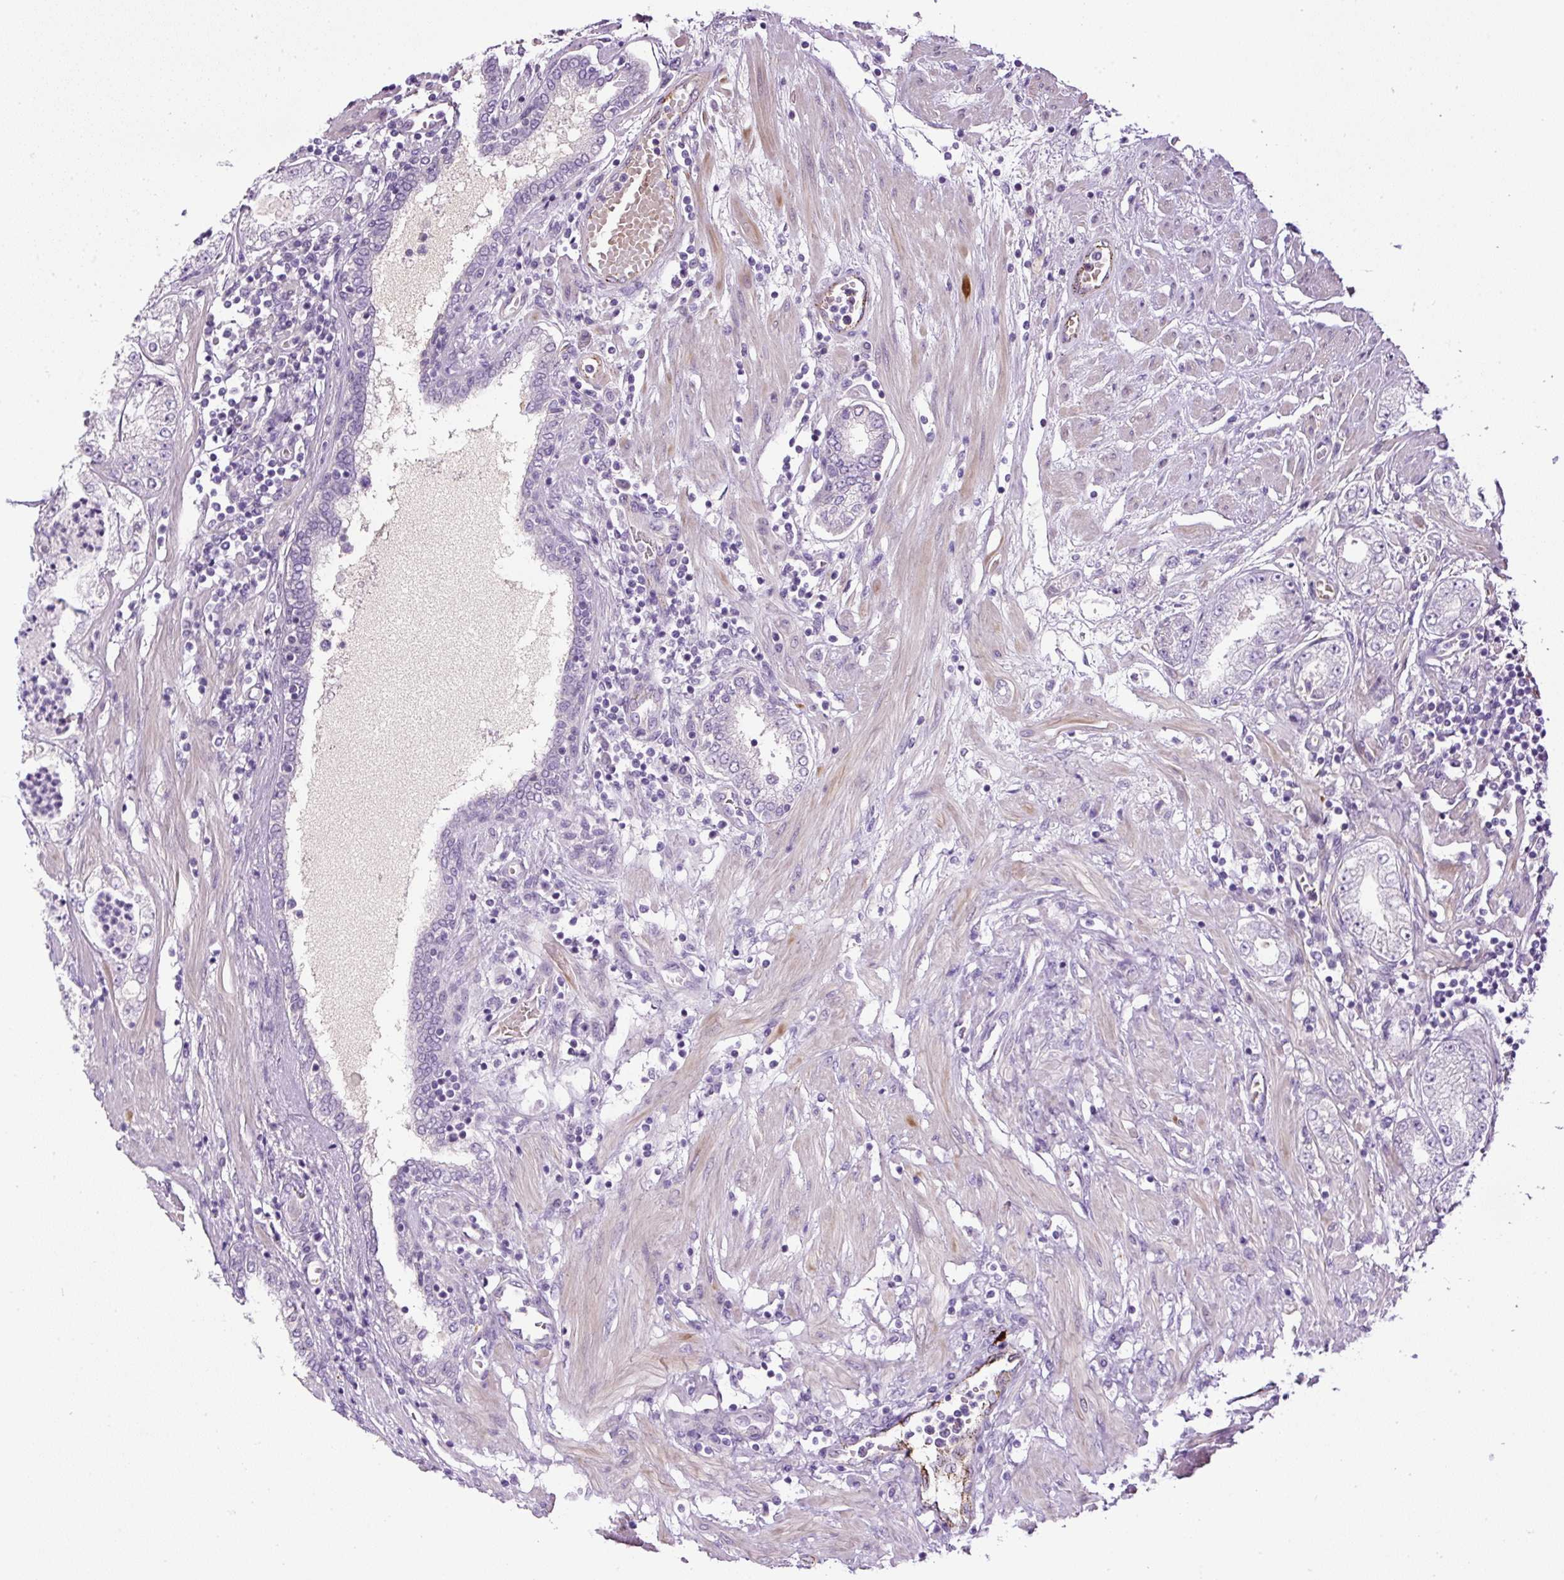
{"staining": {"intensity": "negative", "quantity": "none", "location": "none"}, "tissue": "prostate cancer", "cell_type": "Tumor cells", "image_type": "cancer", "snomed": [{"axis": "morphology", "description": "Adenocarcinoma, High grade"}, {"axis": "topography", "description": "Prostate"}], "caption": "The image exhibits no staining of tumor cells in prostate cancer.", "gene": "LEFTY2", "patient": {"sex": "male", "age": 69}}